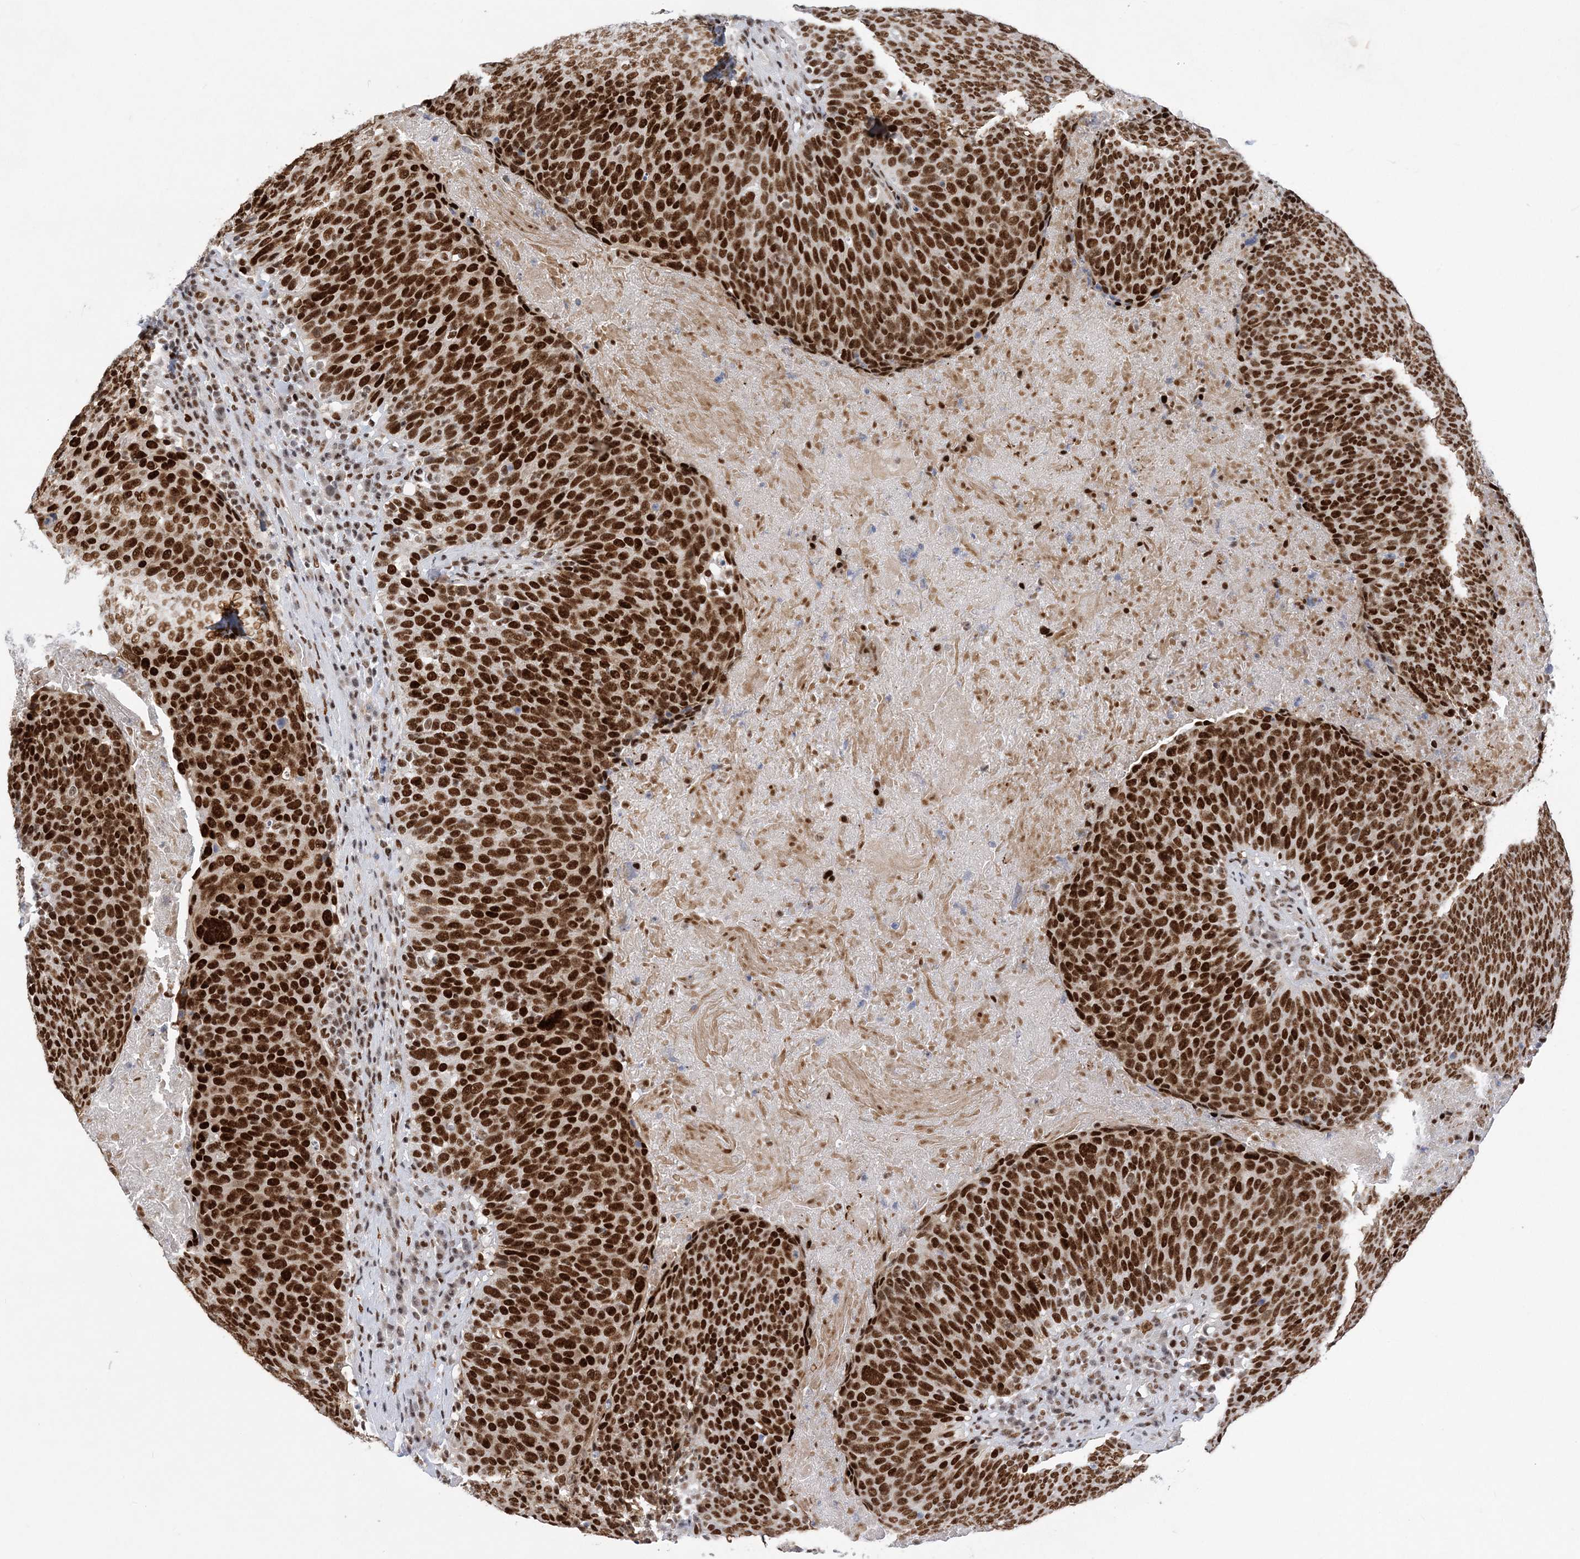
{"staining": {"intensity": "strong", "quantity": ">75%", "location": "nuclear"}, "tissue": "head and neck cancer", "cell_type": "Tumor cells", "image_type": "cancer", "snomed": [{"axis": "morphology", "description": "Squamous cell carcinoma, NOS"}, {"axis": "morphology", "description": "Squamous cell carcinoma, metastatic, NOS"}, {"axis": "topography", "description": "Lymph node"}, {"axis": "topography", "description": "Head-Neck"}], "caption": "Immunohistochemical staining of metastatic squamous cell carcinoma (head and neck) displays high levels of strong nuclear staining in approximately >75% of tumor cells.", "gene": "ZBTB7A", "patient": {"sex": "male", "age": 62}}